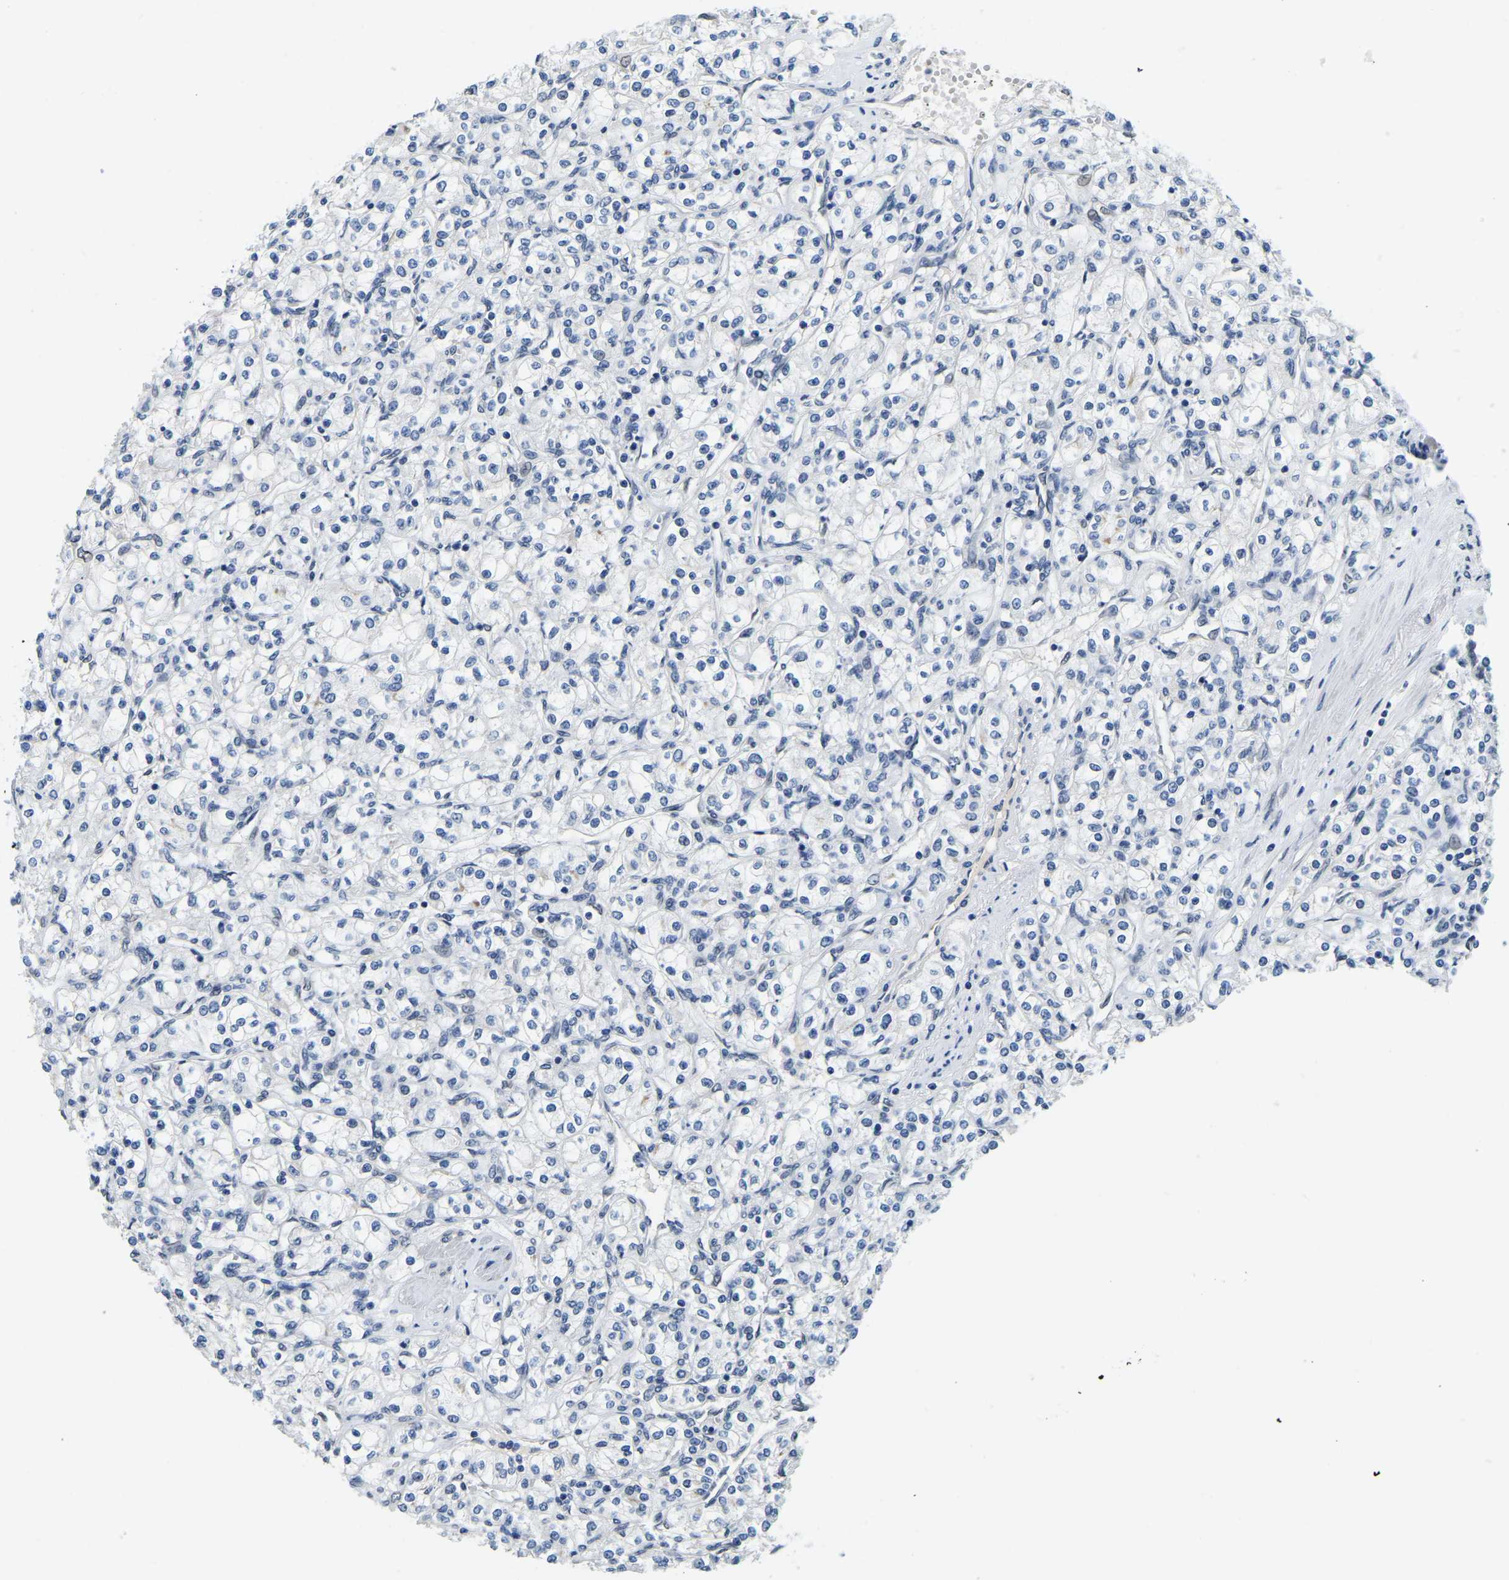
{"staining": {"intensity": "negative", "quantity": "none", "location": "none"}, "tissue": "renal cancer", "cell_type": "Tumor cells", "image_type": "cancer", "snomed": [{"axis": "morphology", "description": "Adenocarcinoma, NOS"}, {"axis": "topography", "description": "Kidney"}], "caption": "An immunohistochemistry image of renal cancer is shown. There is no staining in tumor cells of renal cancer. The staining is performed using DAB (3,3'-diaminobenzidine) brown chromogen with nuclei counter-stained in using hematoxylin.", "gene": "RANBP2", "patient": {"sex": "male", "age": 77}}